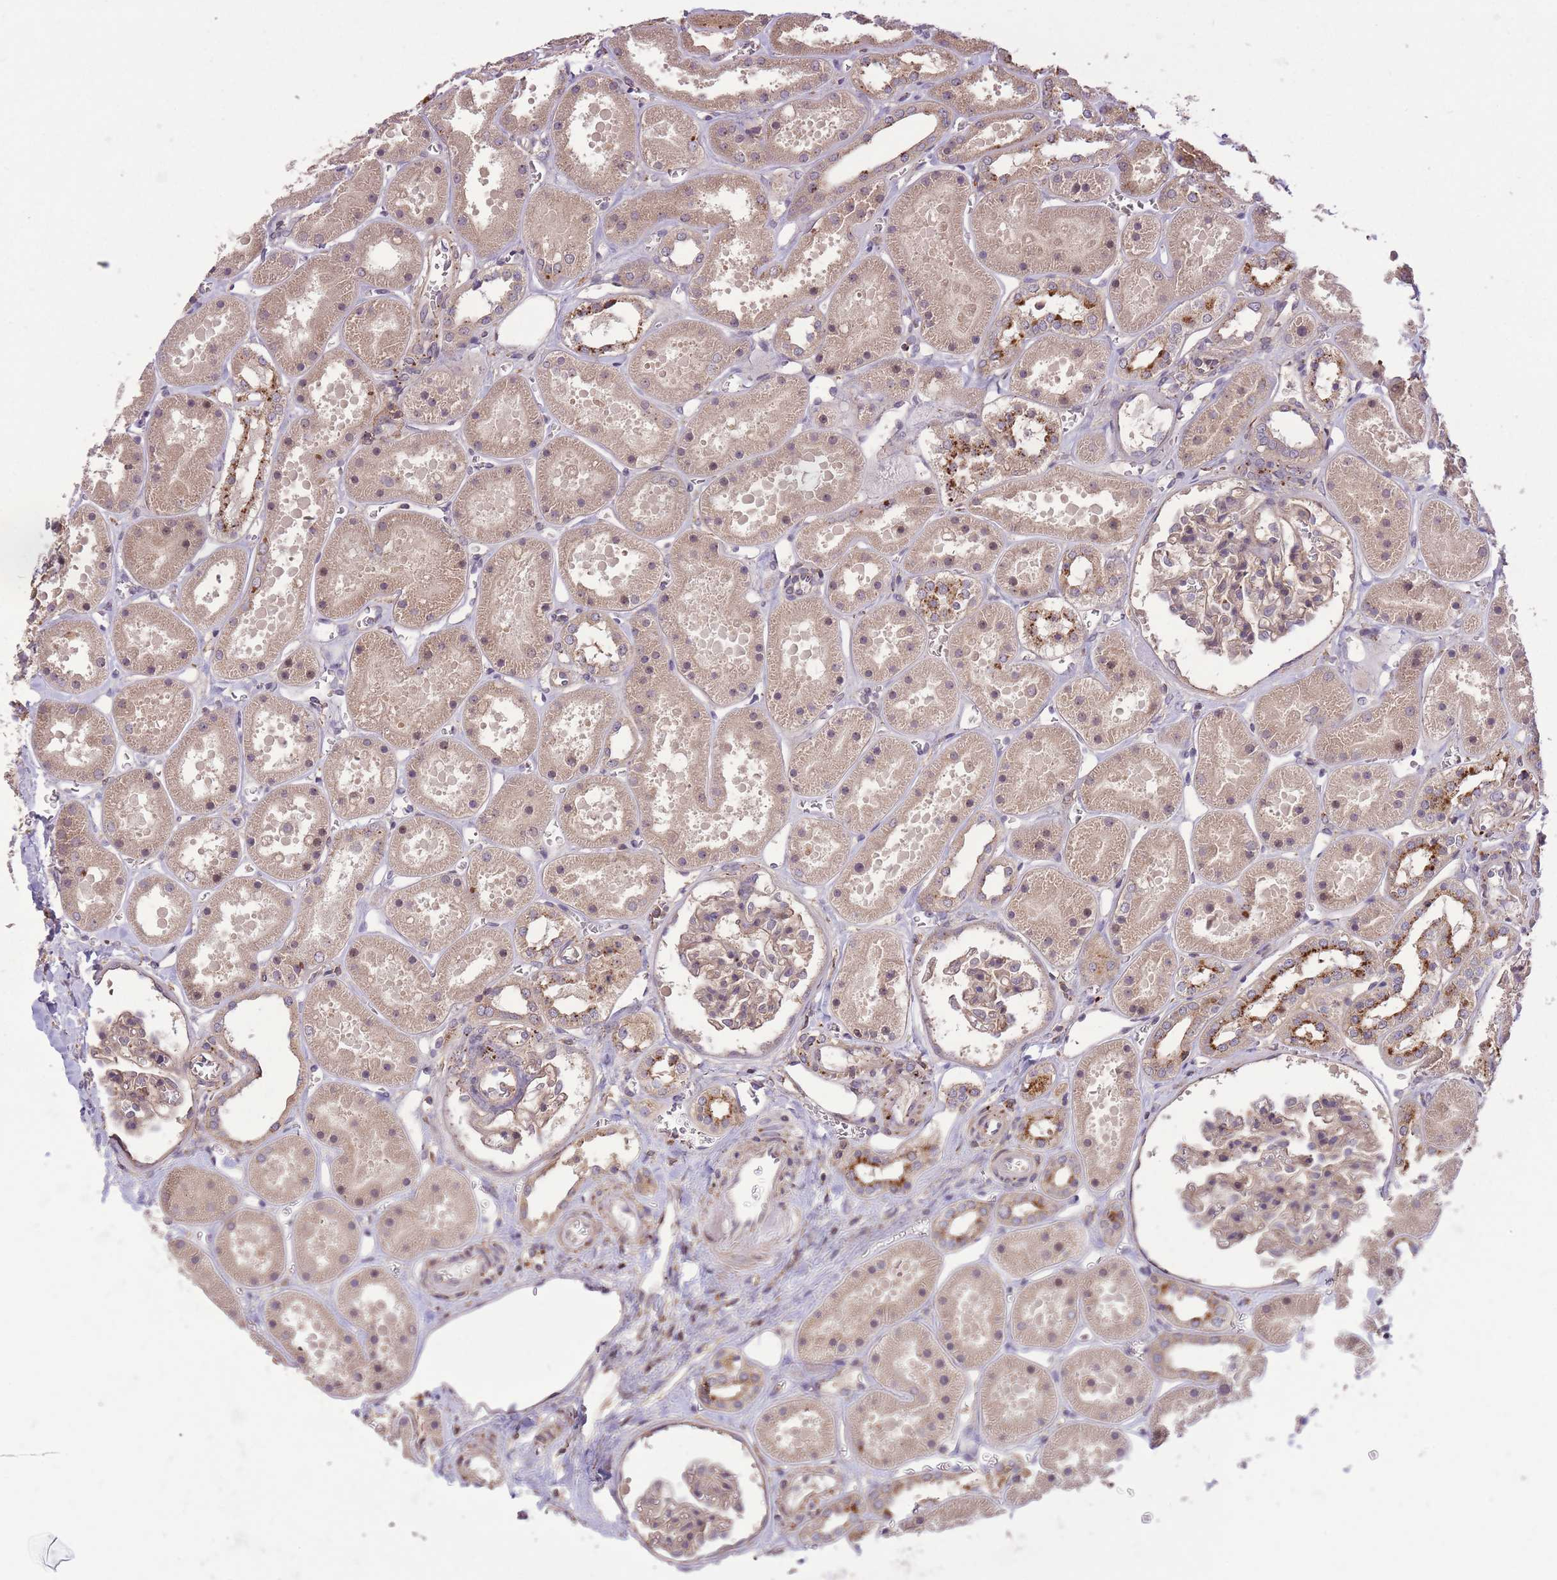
{"staining": {"intensity": "moderate", "quantity": "<25%", "location": "cytoplasmic/membranous"}, "tissue": "kidney", "cell_type": "Cells in glomeruli", "image_type": "normal", "snomed": [{"axis": "morphology", "description": "Normal tissue, NOS"}, {"axis": "topography", "description": "Kidney"}], "caption": "Moderate cytoplasmic/membranous protein staining is present in approximately <25% of cells in glomeruli in kidney. Using DAB (brown) and hematoxylin (blue) stains, captured at high magnification using brightfield microscopy.", "gene": "POLR3F", "patient": {"sex": "female", "age": 41}}